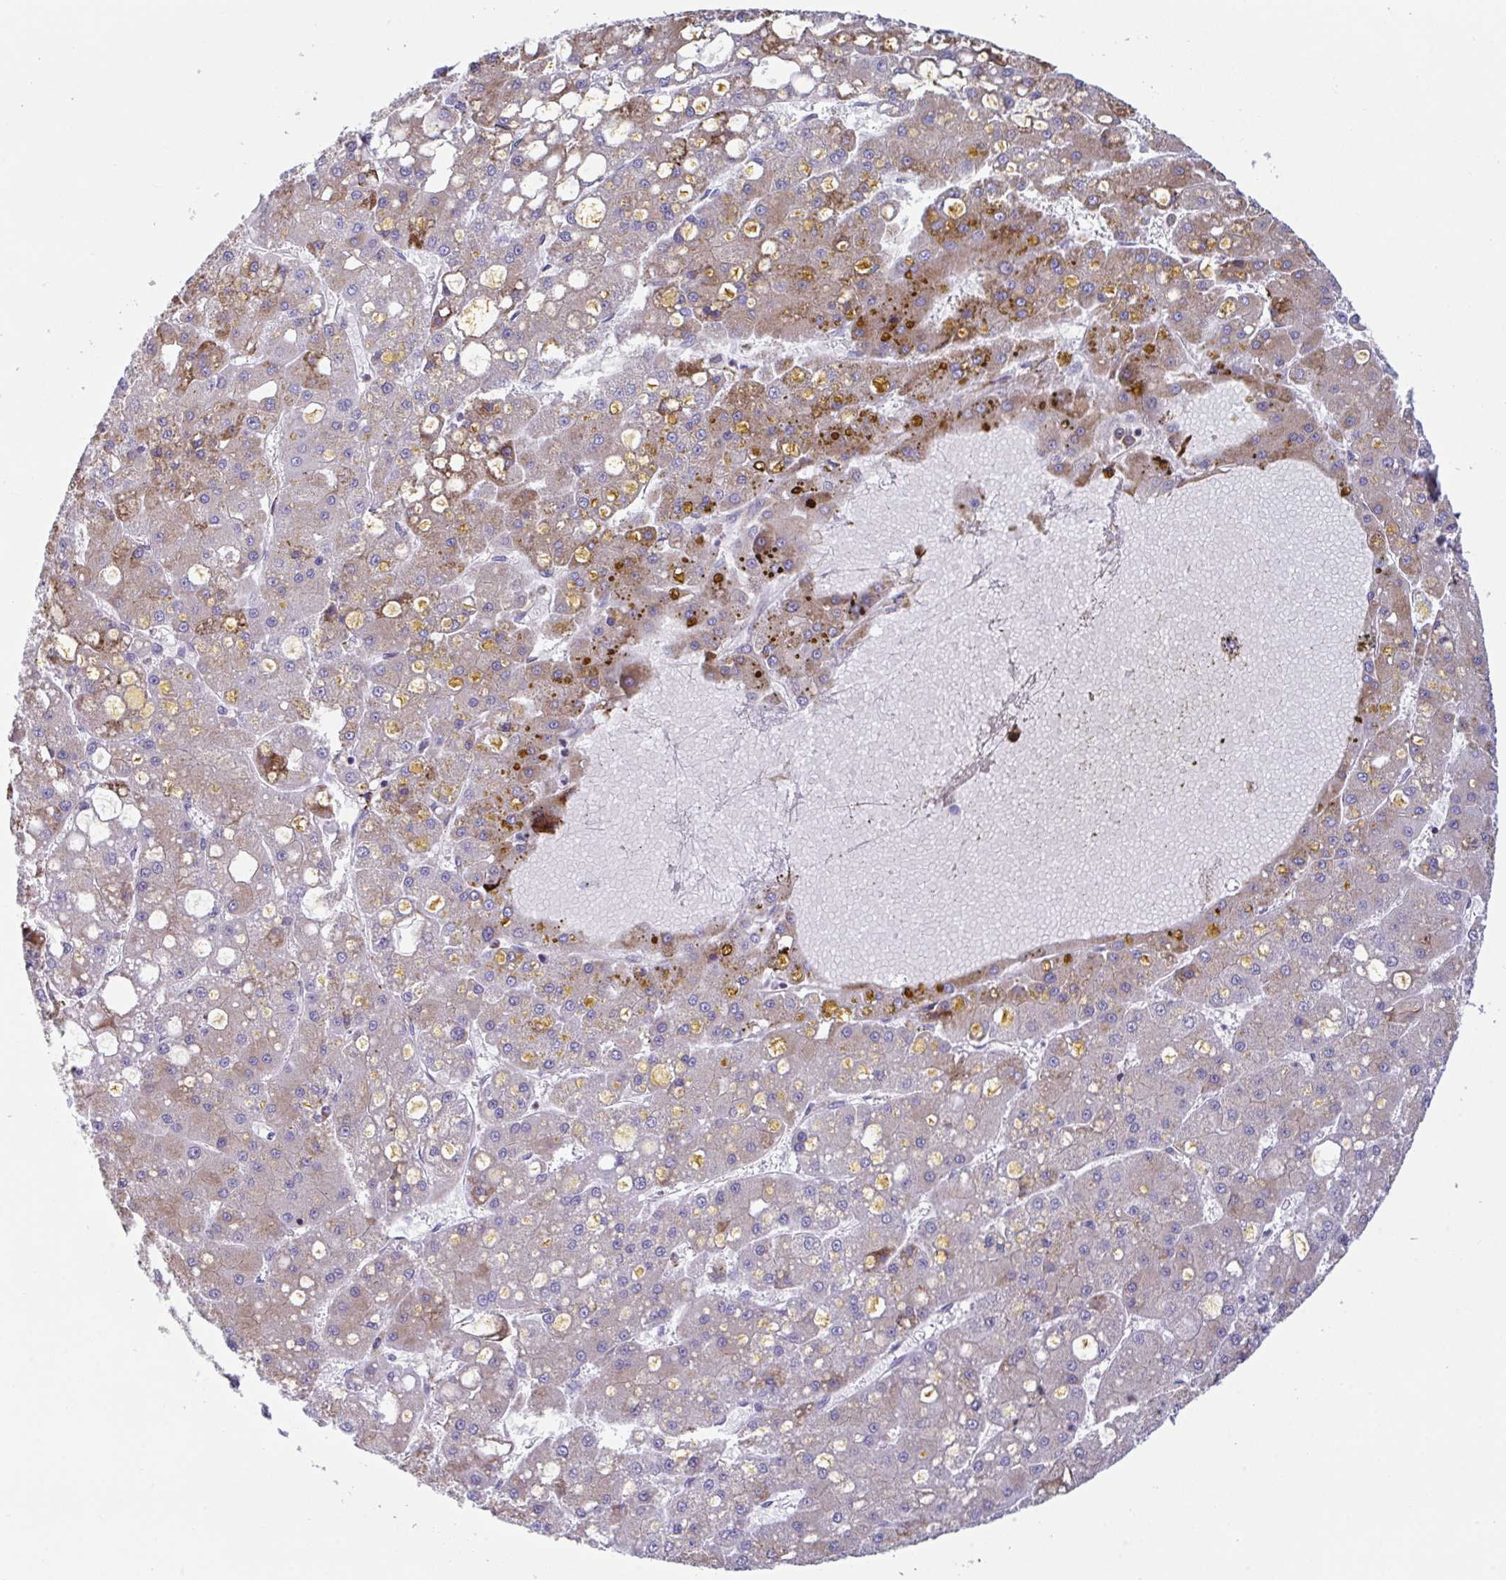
{"staining": {"intensity": "moderate", "quantity": "<25%", "location": "cytoplasmic/membranous"}, "tissue": "liver cancer", "cell_type": "Tumor cells", "image_type": "cancer", "snomed": [{"axis": "morphology", "description": "Carcinoma, Hepatocellular, NOS"}, {"axis": "topography", "description": "Liver"}], "caption": "Hepatocellular carcinoma (liver) was stained to show a protein in brown. There is low levels of moderate cytoplasmic/membranous staining in approximately <25% of tumor cells.", "gene": "PEAK3", "patient": {"sex": "male", "age": 67}}